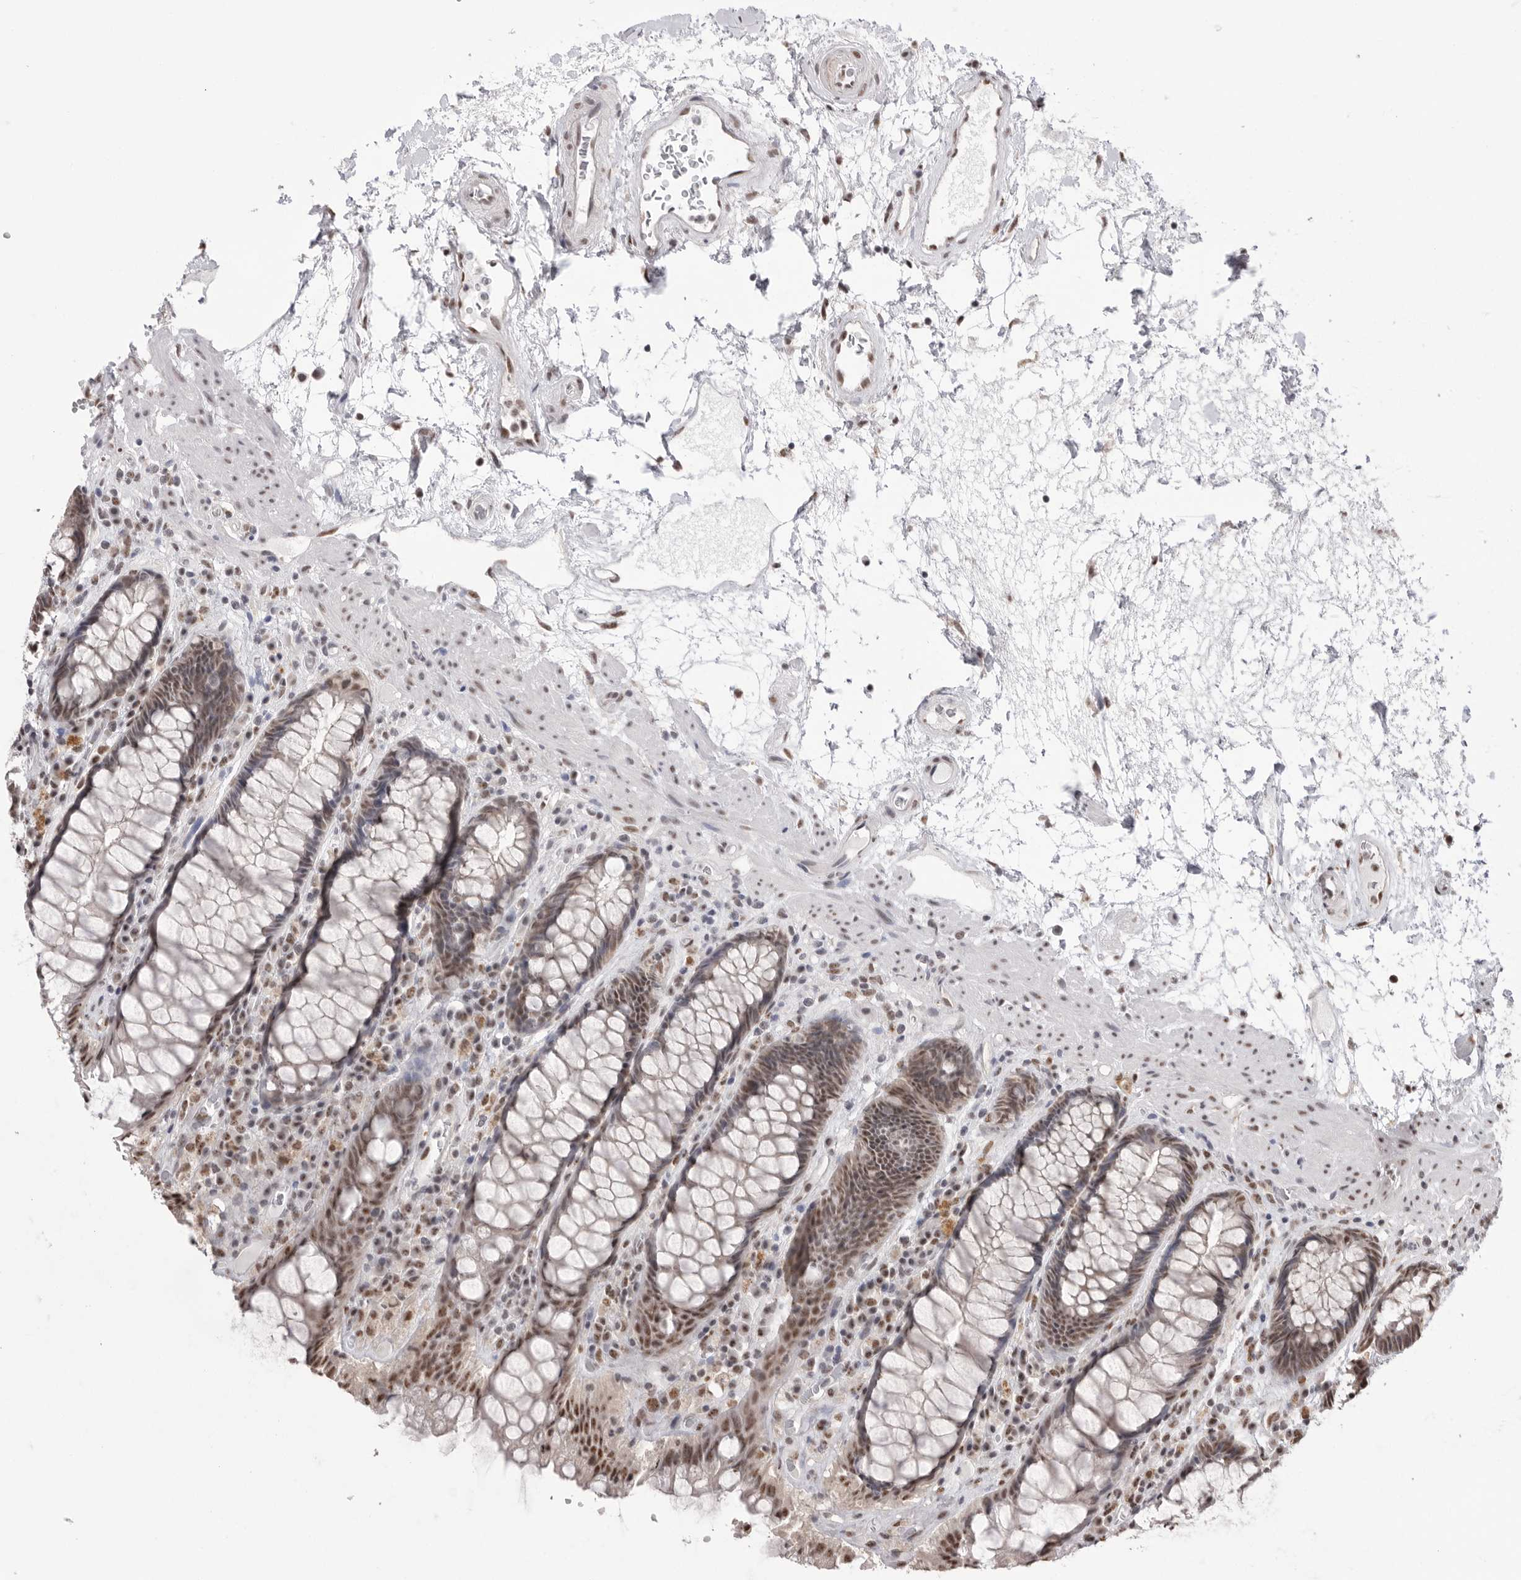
{"staining": {"intensity": "moderate", "quantity": ">75%", "location": "nuclear"}, "tissue": "rectum", "cell_type": "Glandular cells", "image_type": "normal", "snomed": [{"axis": "morphology", "description": "Normal tissue, NOS"}, {"axis": "topography", "description": "Rectum"}], "caption": "The histopathology image exhibits immunohistochemical staining of normal rectum. There is moderate nuclear positivity is appreciated in approximately >75% of glandular cells.", "gene": "BCLAF3", "patient": {"sex": "male", "age": 64}}